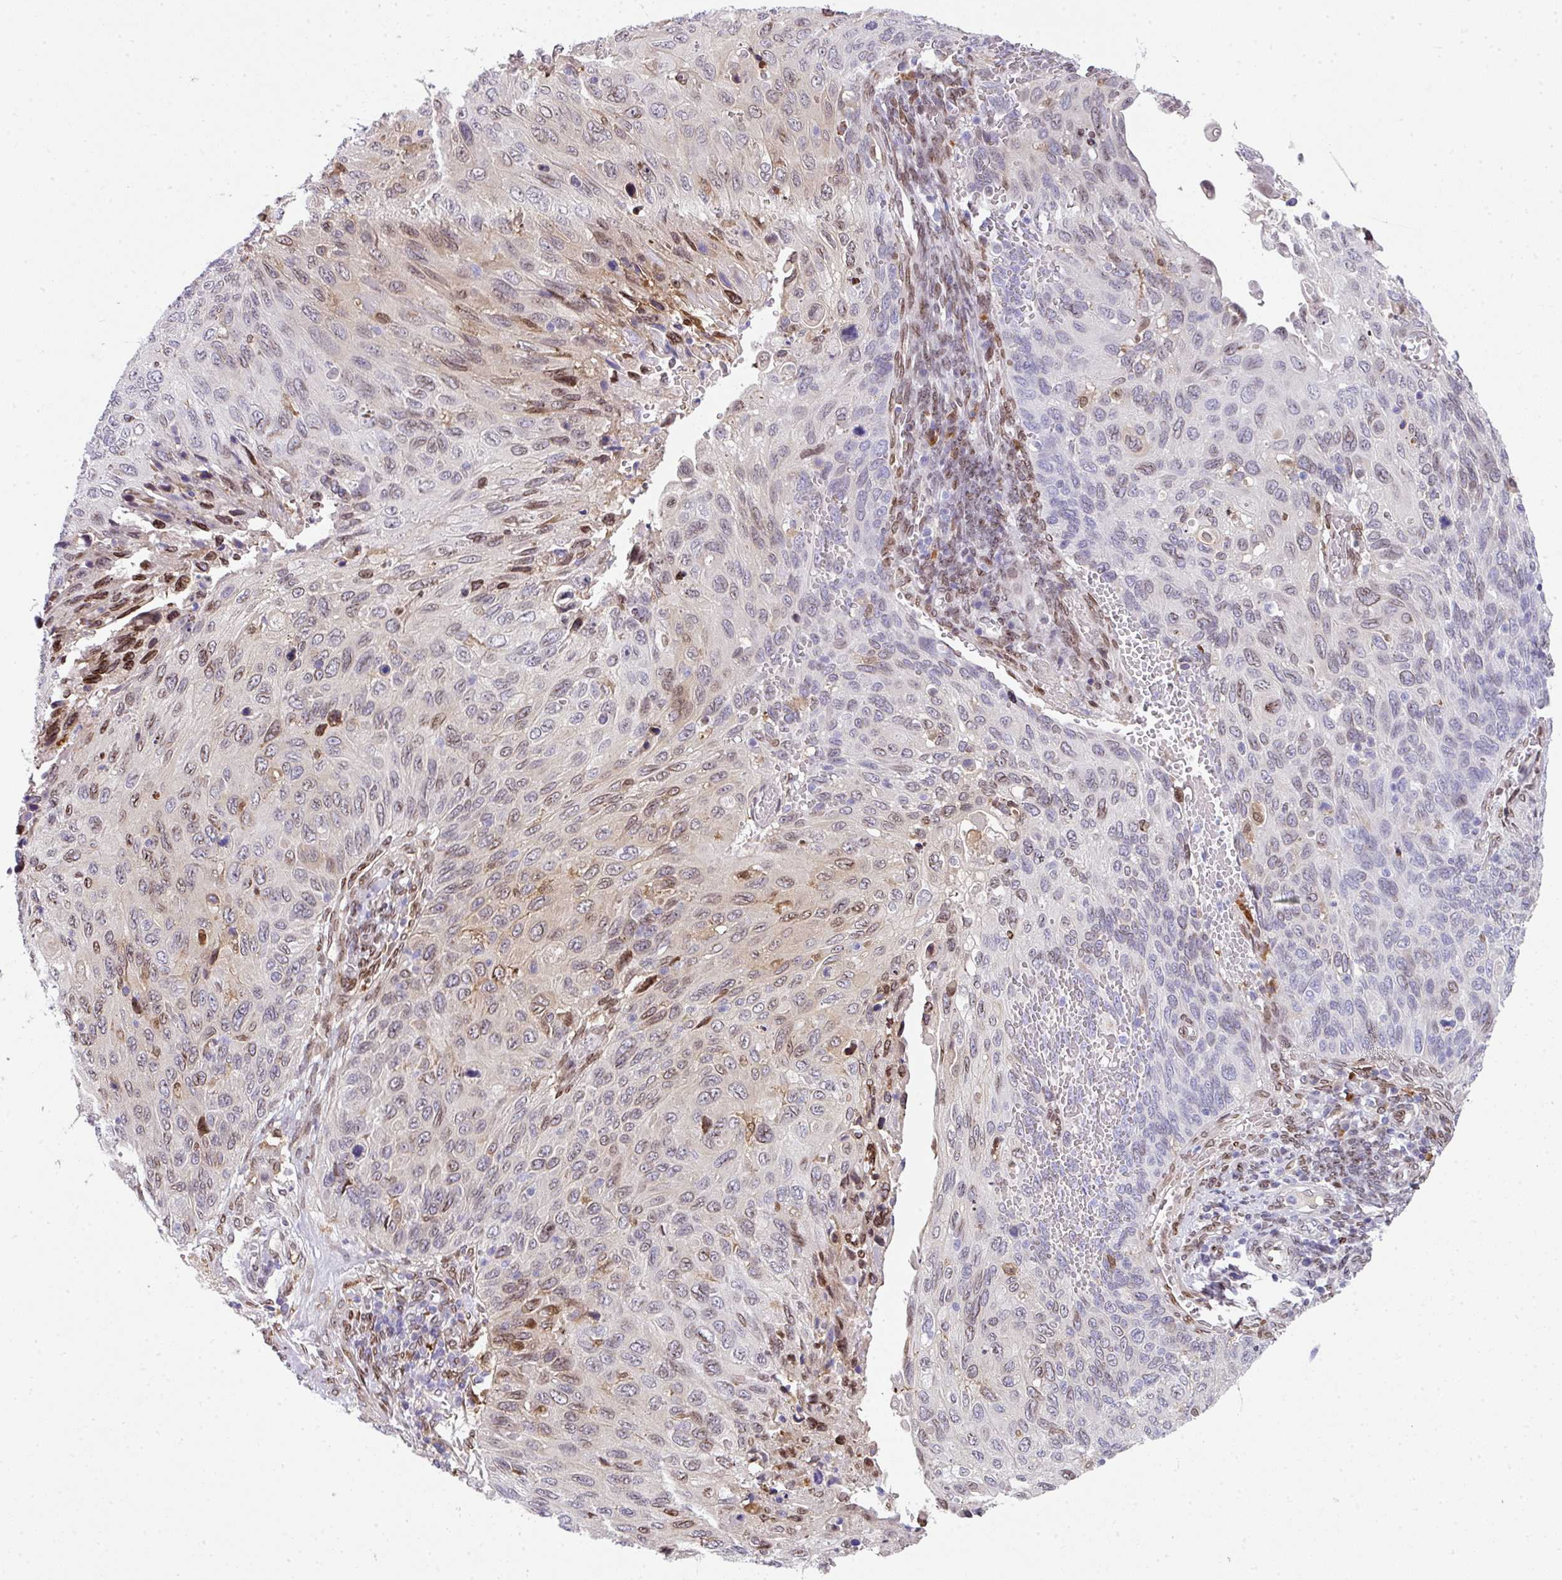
{"staining": {"intensity": "moderate", "quantity": "<25%", "location": "nuclear"}, "tissue": "cervical cancer", "cell_type": "Tumor cells", "image_type": "cancer", "snomed": [{"axis": "morphology", "description": "Squamous cell carcinoma, NOS"}, {"axis": "topography", "description": "Cervix"}], "caption": "Immunohistochemistry (IHC) of cervical cancer displays low levels of moderate nuclear expression in about <25% of tumor cells. The staining was performed using DAB (3,3'-diaminobenzidine) to visualize the protein expression in brown, while the nuclei were stained in blue with hematoxylin (Magnification: 20x).", "gene": "PLK1", "patient": {"sex": "female", "age": 70}}